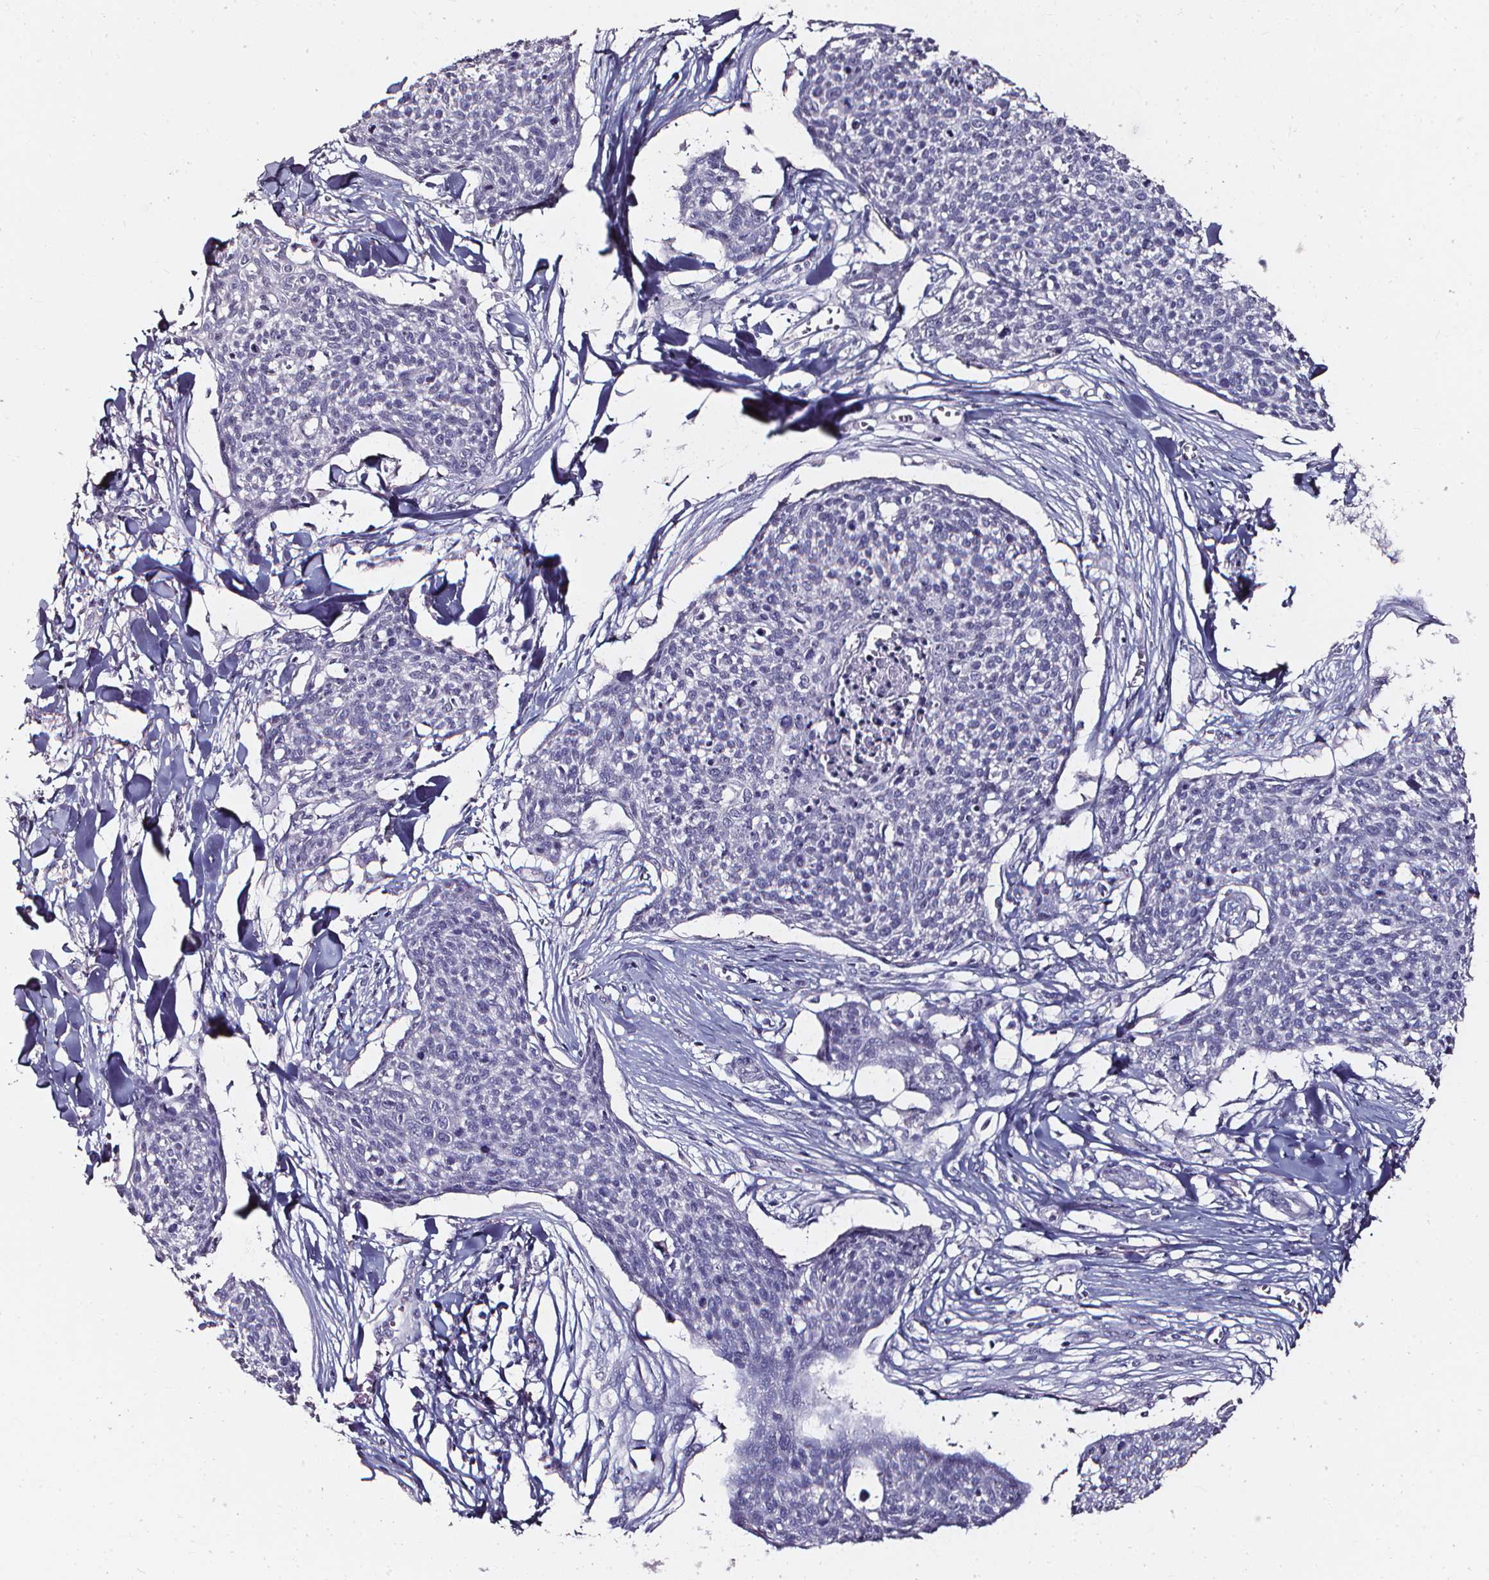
{"staining": {"intensity": "negative", "quantity": "none", "location": "none"}, "tissue": "skin cancer", "cell_type": "Tumor cells", "image_type": "cancer", "snomed": [{"axis": "morphology", "description": "Squamous cell carcinoma, NOS"}, {"axis": "topography", "description": "Skin"}, {"axis": "topography", "description": "Vulva"}], "caption": "Immunohistochemistry (IHC) histopathology image of neoplastic tissue: skin squamous cell carcinoma stained with DAB (3,3'-diaminobenzidine) exhibits no significant protein staining in tumor cells.", "gene": "DEFA5", "patient": {"sex": "female", "age": 75}}